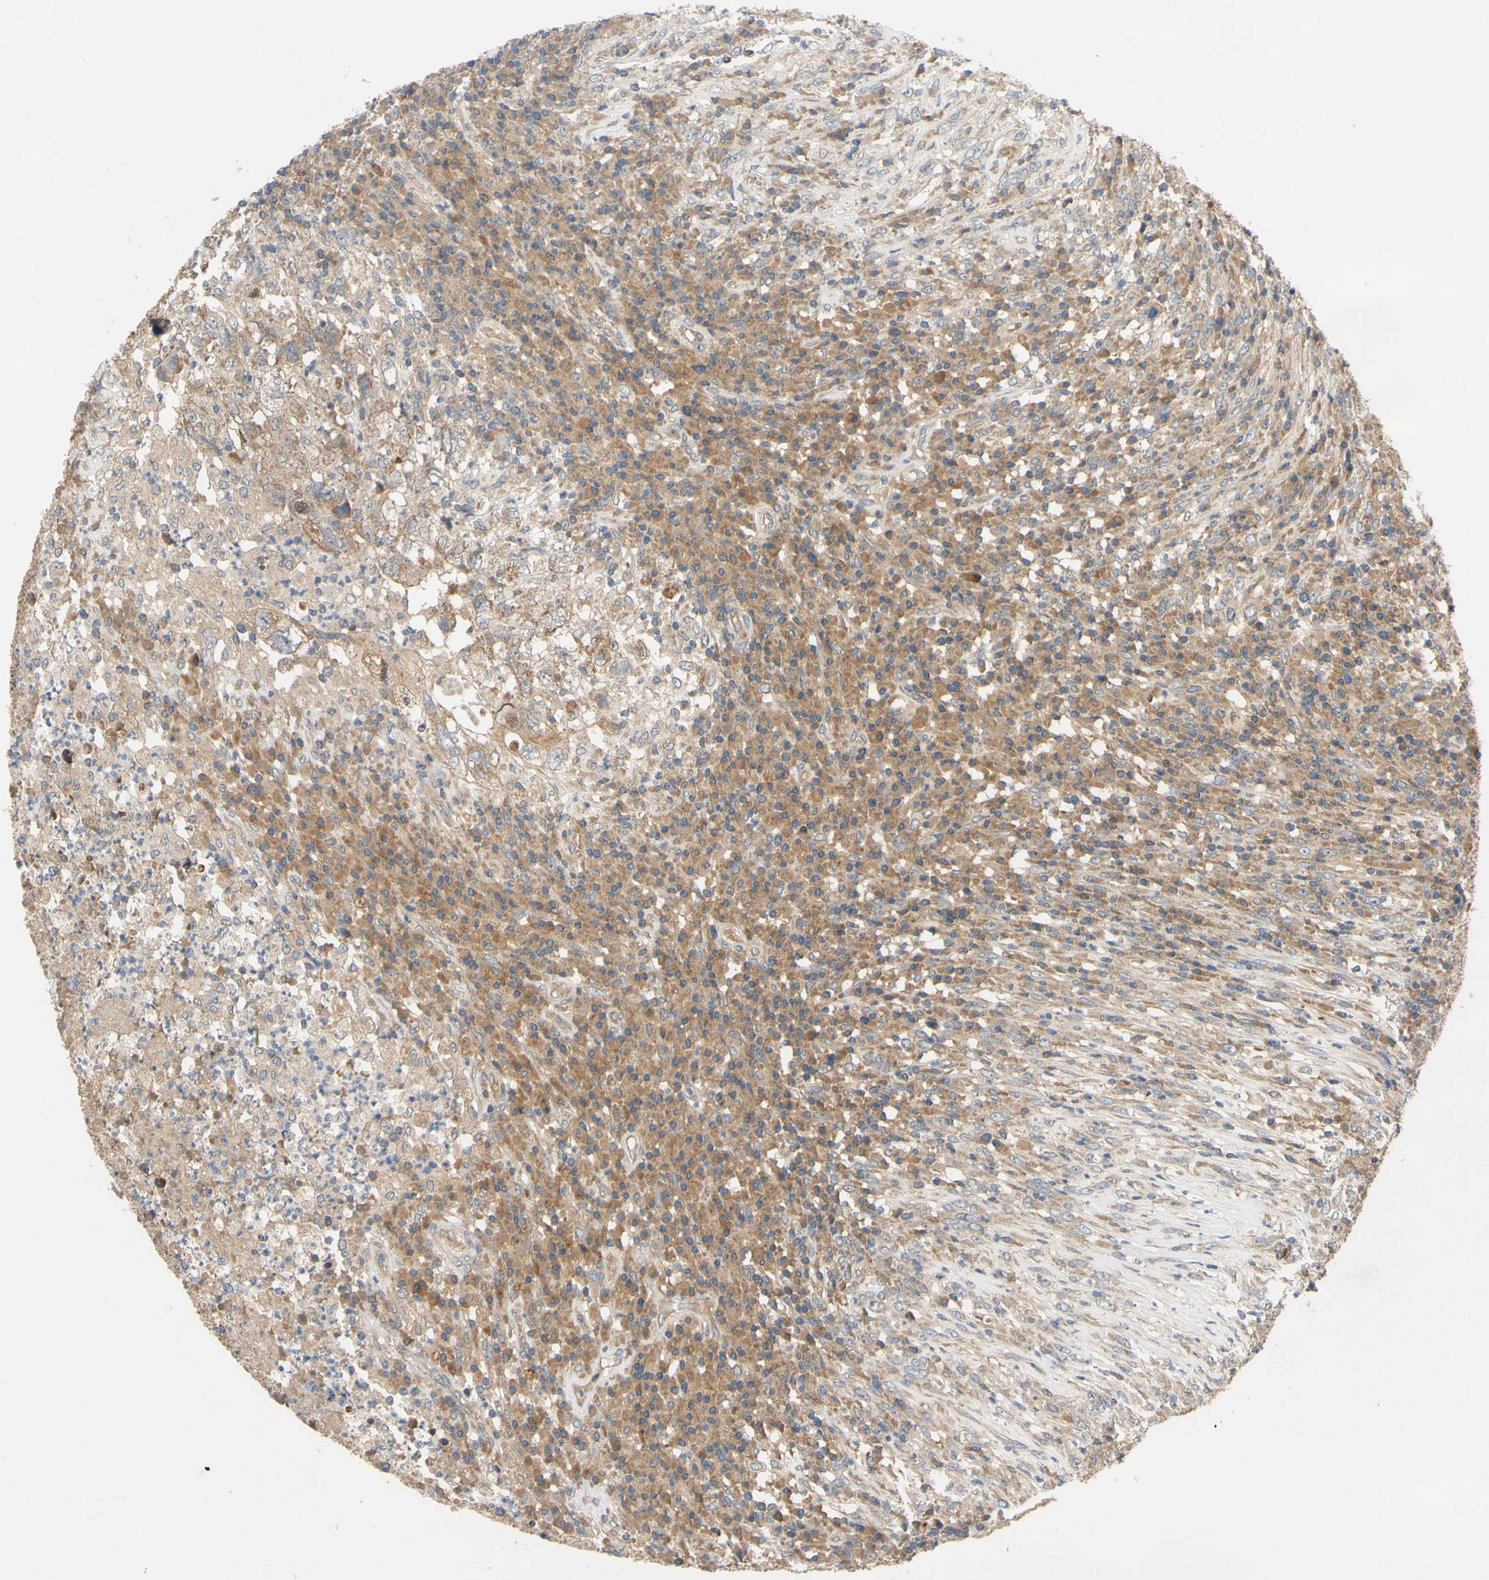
{"staining": {"intensity": "moderate", "quantity": ">75%", "location": "cytoplasmic/membranous"}, "tissue": "testis cancer", "cell_type": "Tumor cells", "image_type": "cancer", "snomed": [{"axis": "morphology", "description": "Necrosis, NOS"}, {"axis": "morphology", "description": "Carcinoma, Embryonal, NOS"}, {"axis": "topography", "description": "Testis"}], "caption": "Immunohistochemical staining of human testis cancer reveals medium levels of moderate cytoplasmic/membranous protein staining in approximately >75% of tumor cells.", "gene": "MBTPS2", "patient": {"sex": "male", "age": 19}}